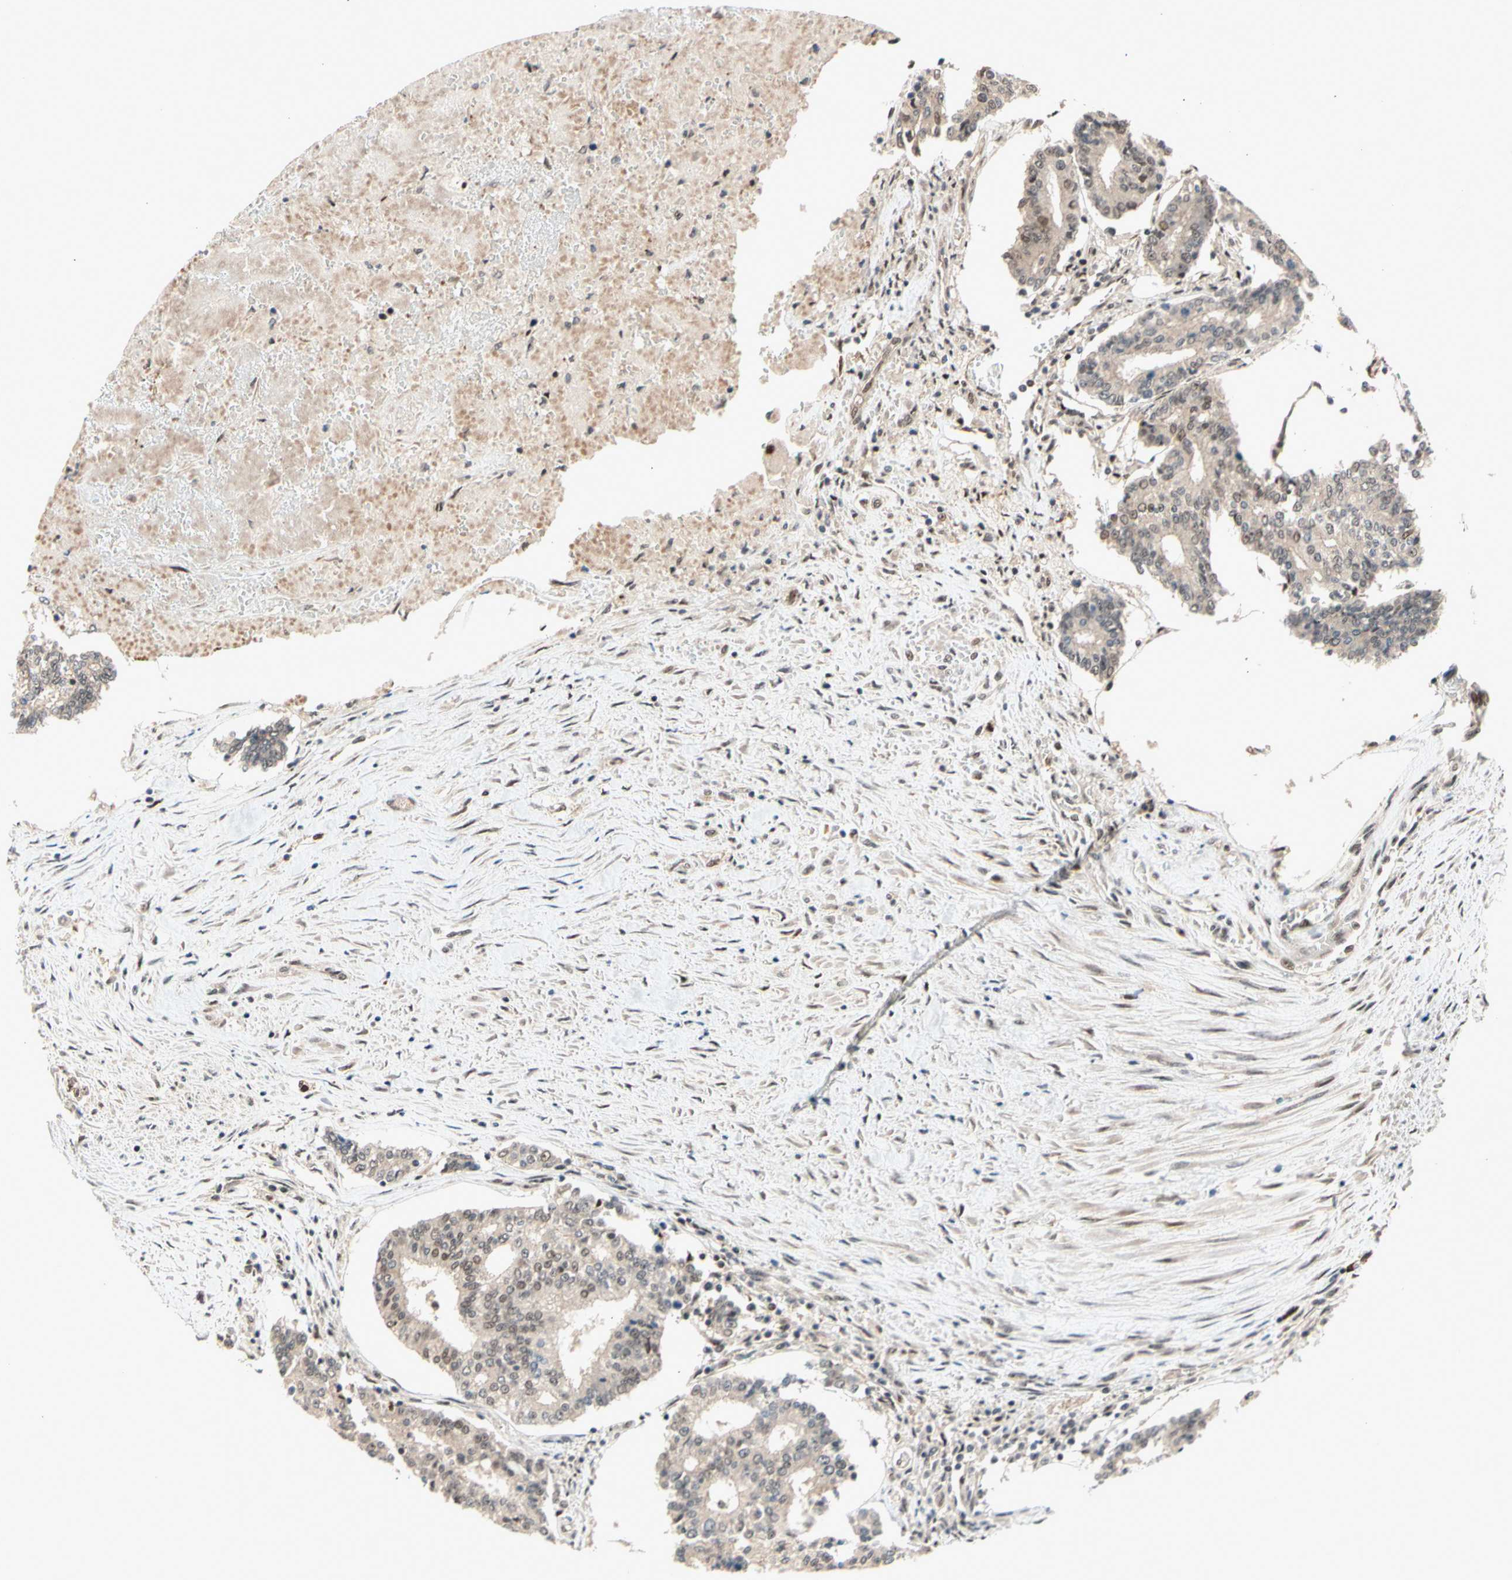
{"staining": {"intensity": "weak", "quantity": ">75%", "location": "cytoplasmic/membranous,nuclear"}, "tissue": "prostate cancer", "cell_type": "Tumor cells", "image_type": "cancer", "snomed": [{"axis": "morphology", "description": "Adenocarcinoma, High grade"}, {"axis": "topography", "description": "Prostate"}], "caption": "Immunohistochemical staining of prostate cancer displays weak cytoplasmic/membranous and nuclear protein expression in approximately >75% of tumor cells. The staining is performed using DAB (3,3'-diaminobenzidine) brown chromogen to label protein expression. The nuclei are counter-stained blue using hematoxylin.", "gene": "NGEF", "patient": {"sex": "male", "age": 55}}